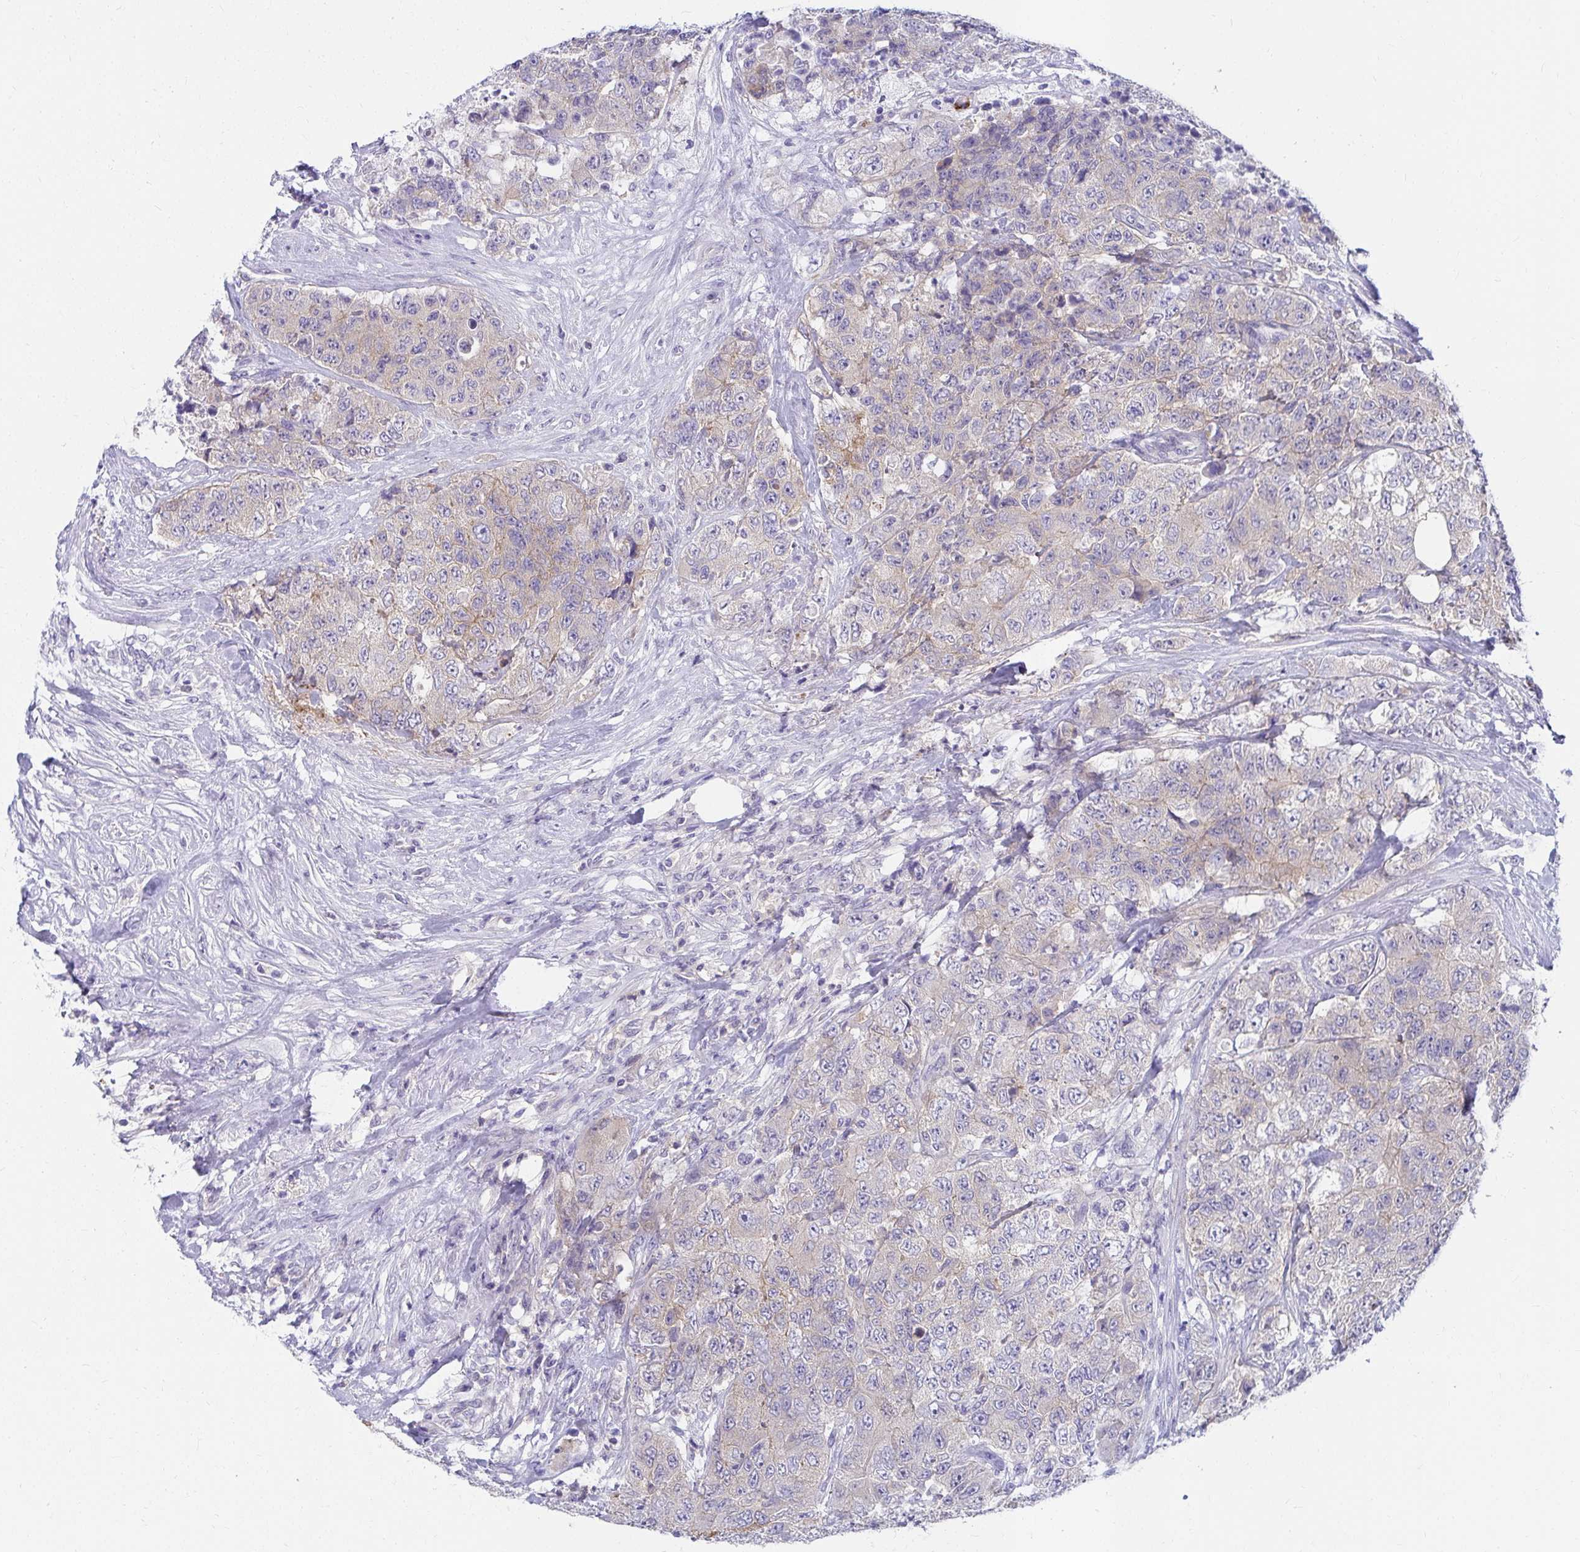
{"staining": {"intensity": "weak", "quantity": "25%-75%", "location": "cytoplasmic/membranous"}, "tissue": "urothelial cancer", "cell_type": "Tumor cells", "image_type": "cancer", "snomed": [{"axis": "morphology", "description": "Urothelial carcinoma, High grade"}, {"axis": "topography", "description": "Urinary bladder"}], "caption": "This image reveals immunohistochemistry (IHC) staining of urothelial carcinoma (high-grade), with low weak cytoplasmic/membranous staining in about 25%-75% of tumor cells.", "gene": "C19orf81", "patient": {"sex": "female", "age": 78}}